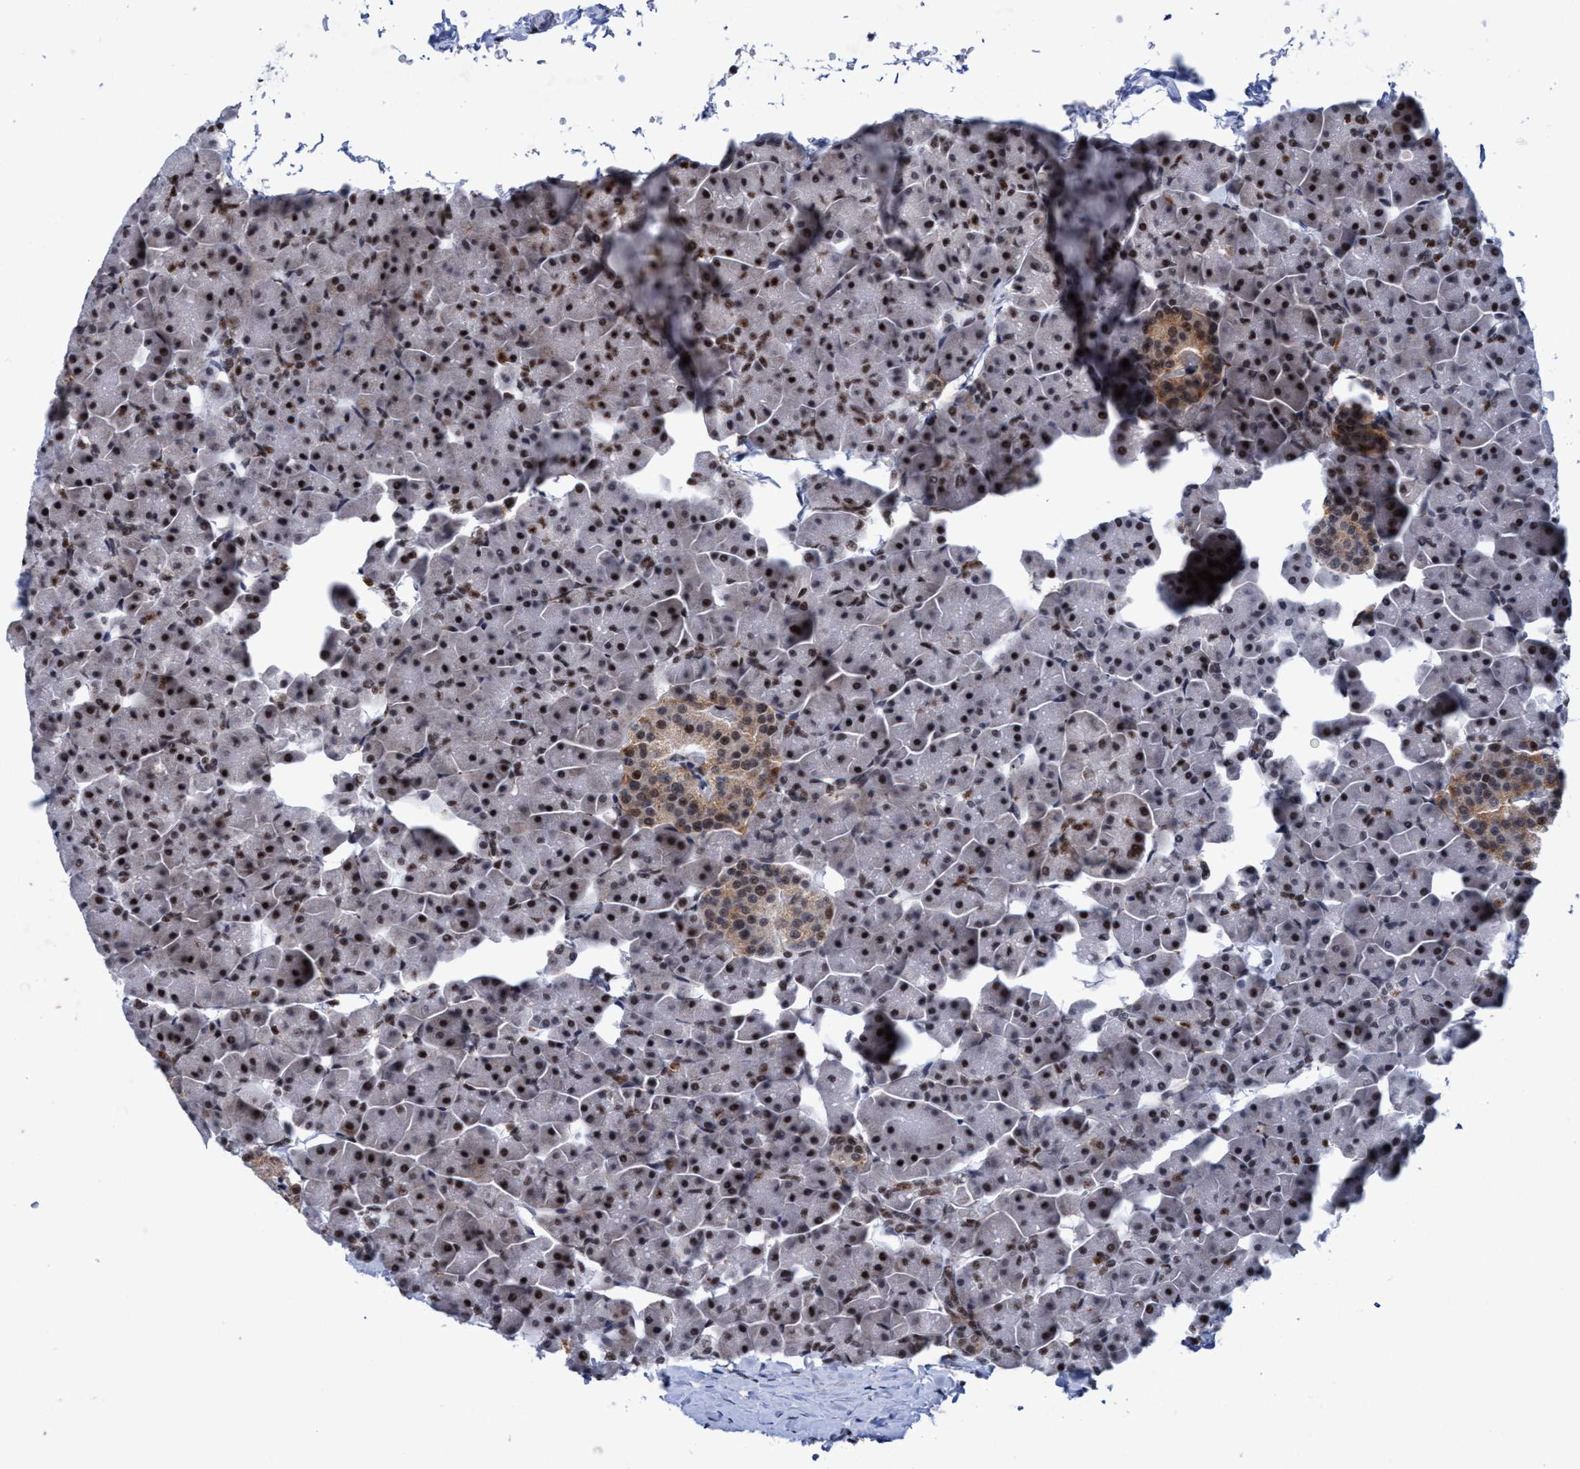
{"staining": {"intensity": "strong", "quantity": ">75%", "location": "cytoplasmic/membranous,nuclear"}, "tissue": "pancreas", "cell_type": "Exocrine glandular cells", "image_type": "normal", "snomed": [{"axis": "morphology", "description": "Normal tissue, NOS"}, {"axis": "topography", "description": "Pancreas"}], "caption": "This image exhibits immunohistochemistry (IHC) staining of benign pancreas, with high strong cytoplasmic/membranous,nuclear positivity in approximately >75% of exocrine glandular cells.", "gene": "GLT6D1", "patient": {"sex": "male", "age": 35}}